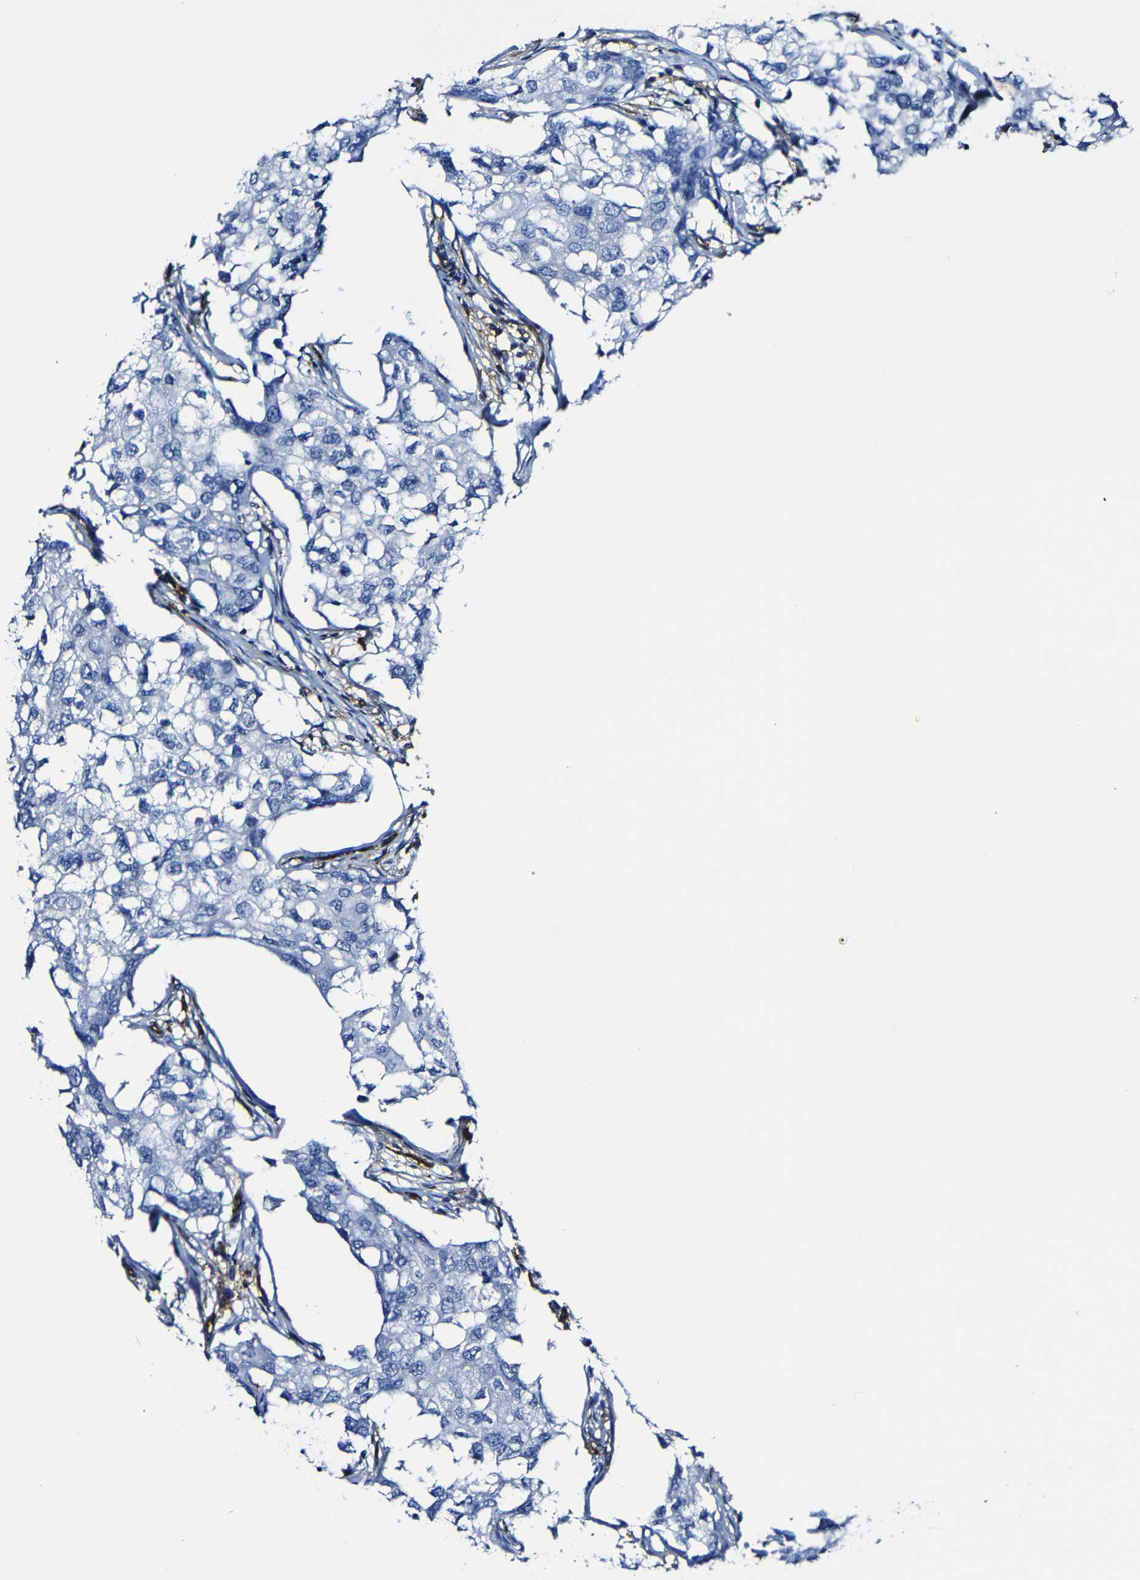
{"staining": {"intensity": "negative", "quantity": "none", "location": "none"}, "tissue": "breast cancer", "cell_type": "Tumor cells", "image_type": "cancer", "snomed": [{"axis": "morphology", "description": "Duct carcinoma"}, {"axis": "topography", "description": "Breast"}], "caption": "Image shows no significant protein positivity in tumor cells of breast cancer (intraductal carcinoma).", "gene": "MSN", "patient": {"sex": "female", "age": 27}}